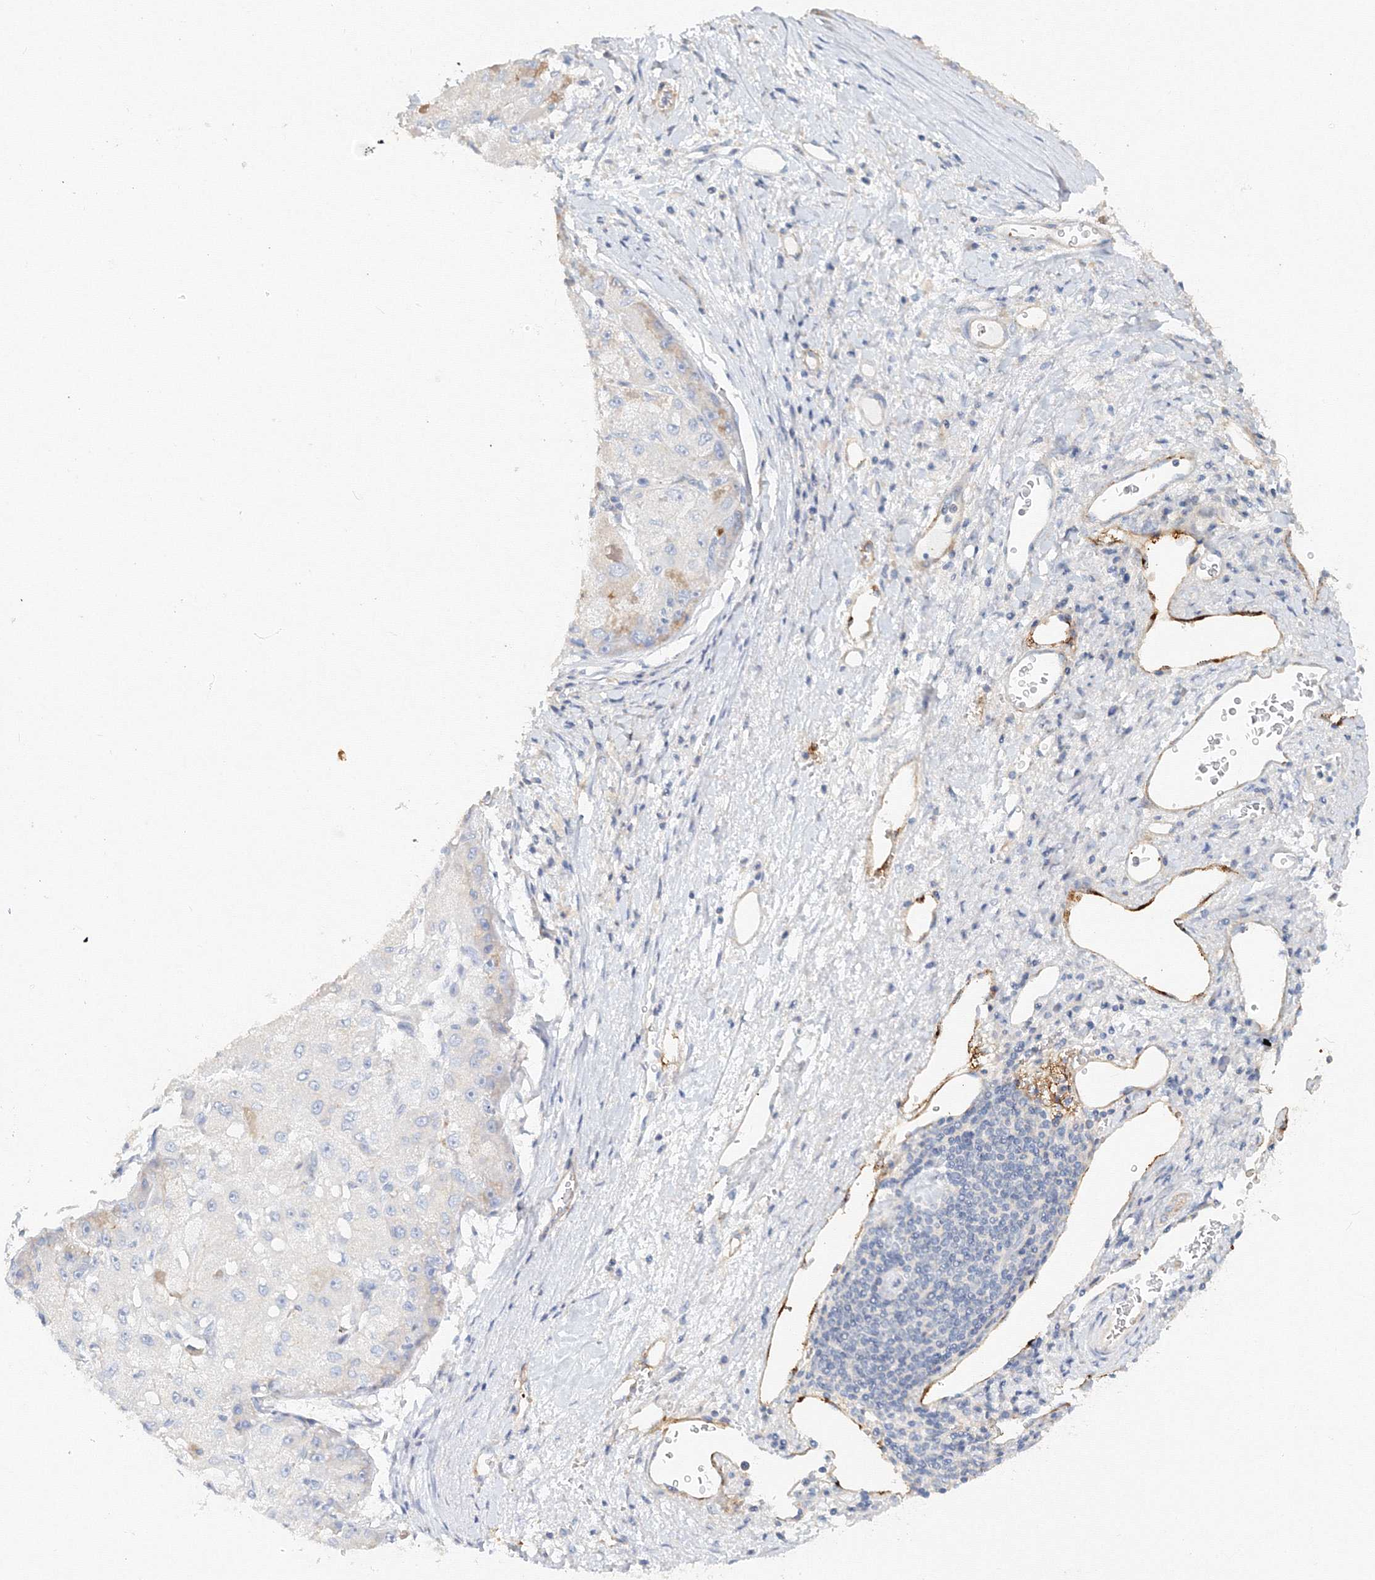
{"staining": {"intensity": "negative", "quantity": "none", "location": "none"}, "tissue": "liver cancer", "cell_type": "Tumor cells", "image_type": "cancer", "snomed": [{"axis": "morphology", "description": "Carcinoma, Hepatocellular, NOS"}, {"axis": "topography", "description": "Liver"}], "caption": "DAB immunohistochemical staining of human liver cancer exhibits no significant positivity in tumor cells. Brightfield microscopy of IHC stained with DAB (3,3'-diaminobenzidine) (brown) and hematoxylin (blue), captured at high magnification.", "gene": "MMRN1", "patient": {"sex": "male", "age": 80}}